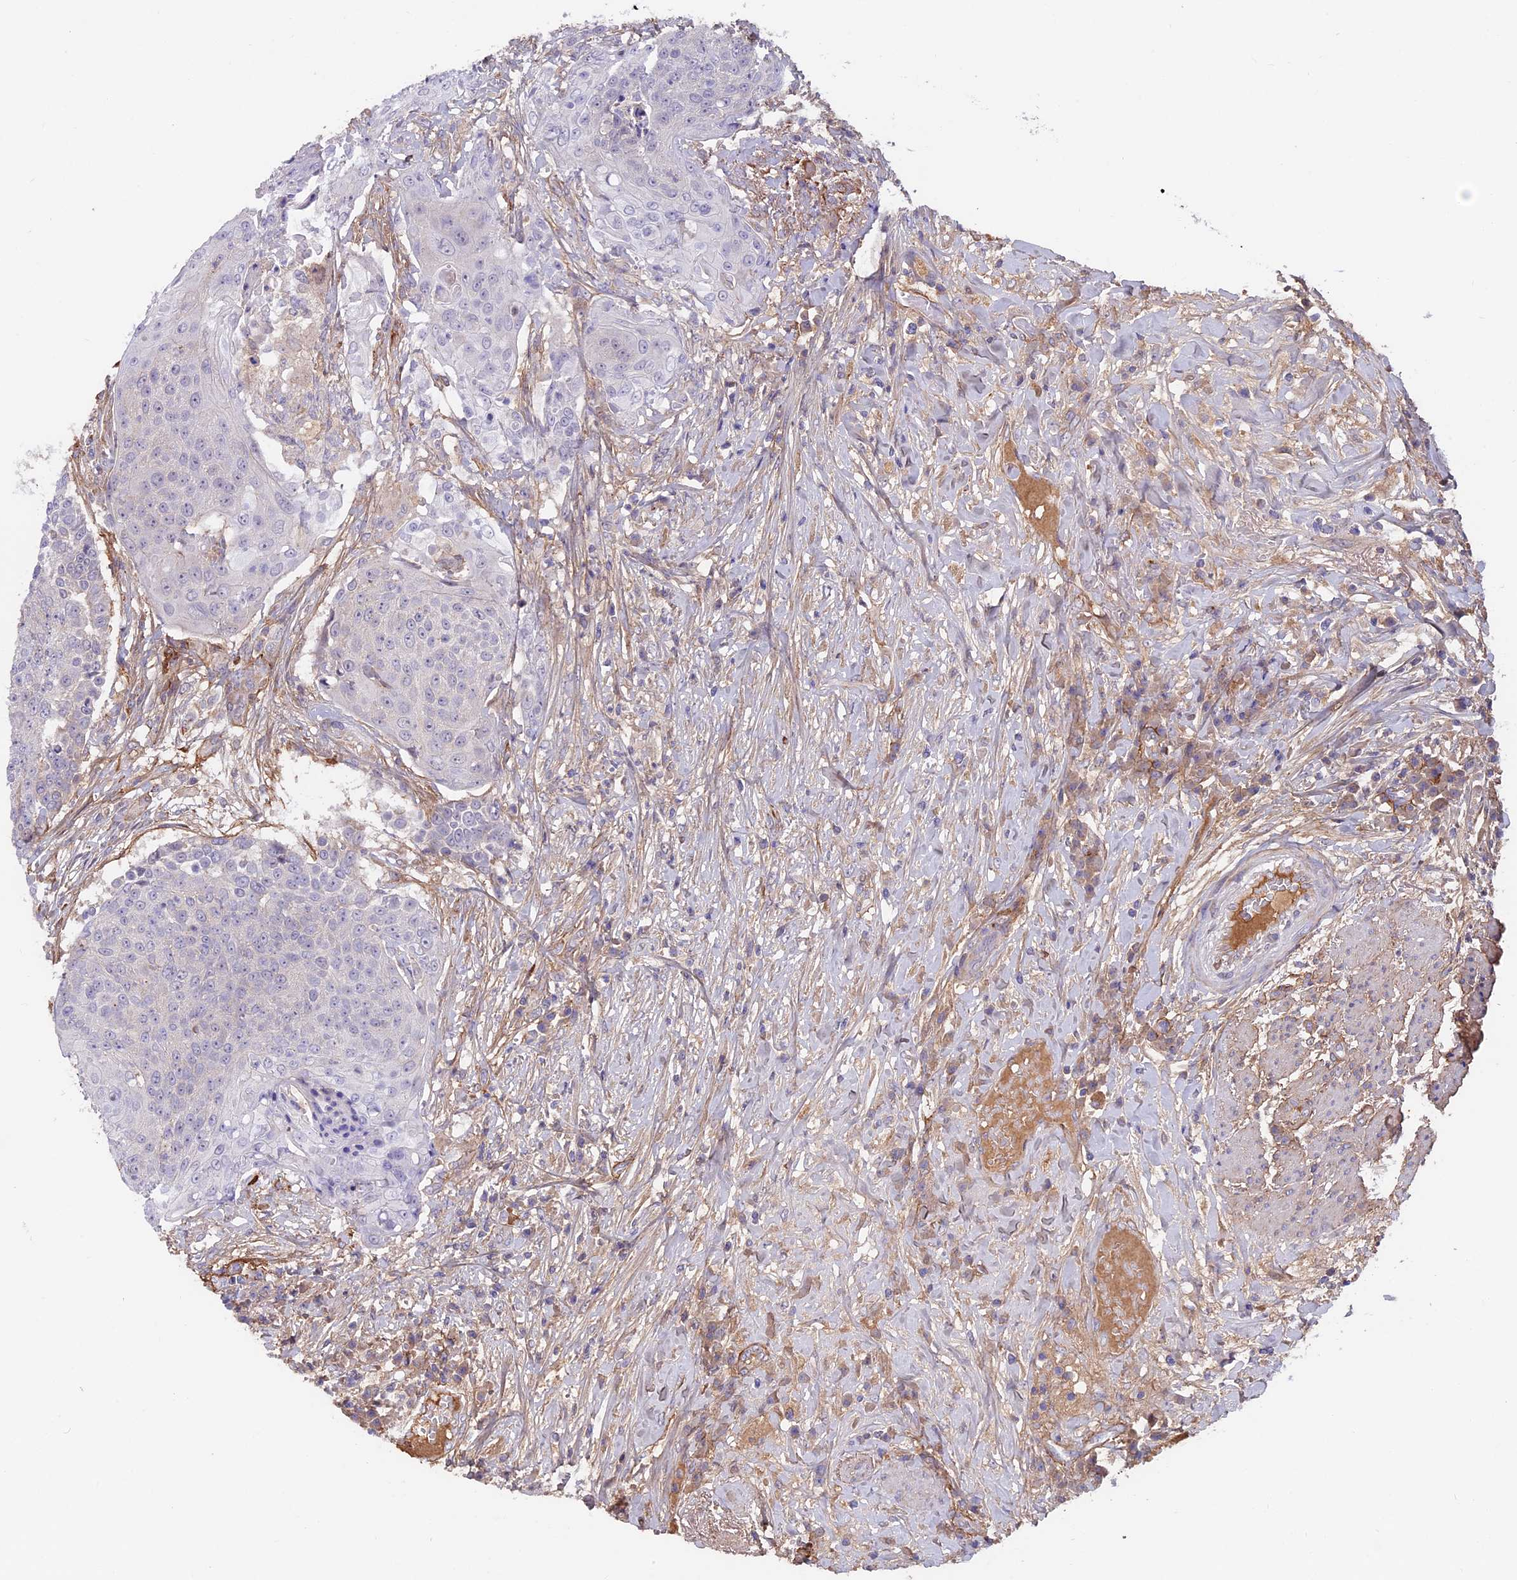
{"staining": {"intensity": "negative", "quantity": "none", "location": "none"}, "tissue": "urothelial cancer", "cell_type": "Tumor cells", "image_type": "cancer", "snomed": [{"axis": "morphology", "description": "Urothelial carcinoma, High grade"}, {"axis": "topography", "description": "Urinary bladder"}], "caption": "Human urothelial cancer stained for a protein using immunohistochemistry shows no staining in tumor cells.", "gene": "COL4A3", "patient": {"sex": "female", "age": 63}}